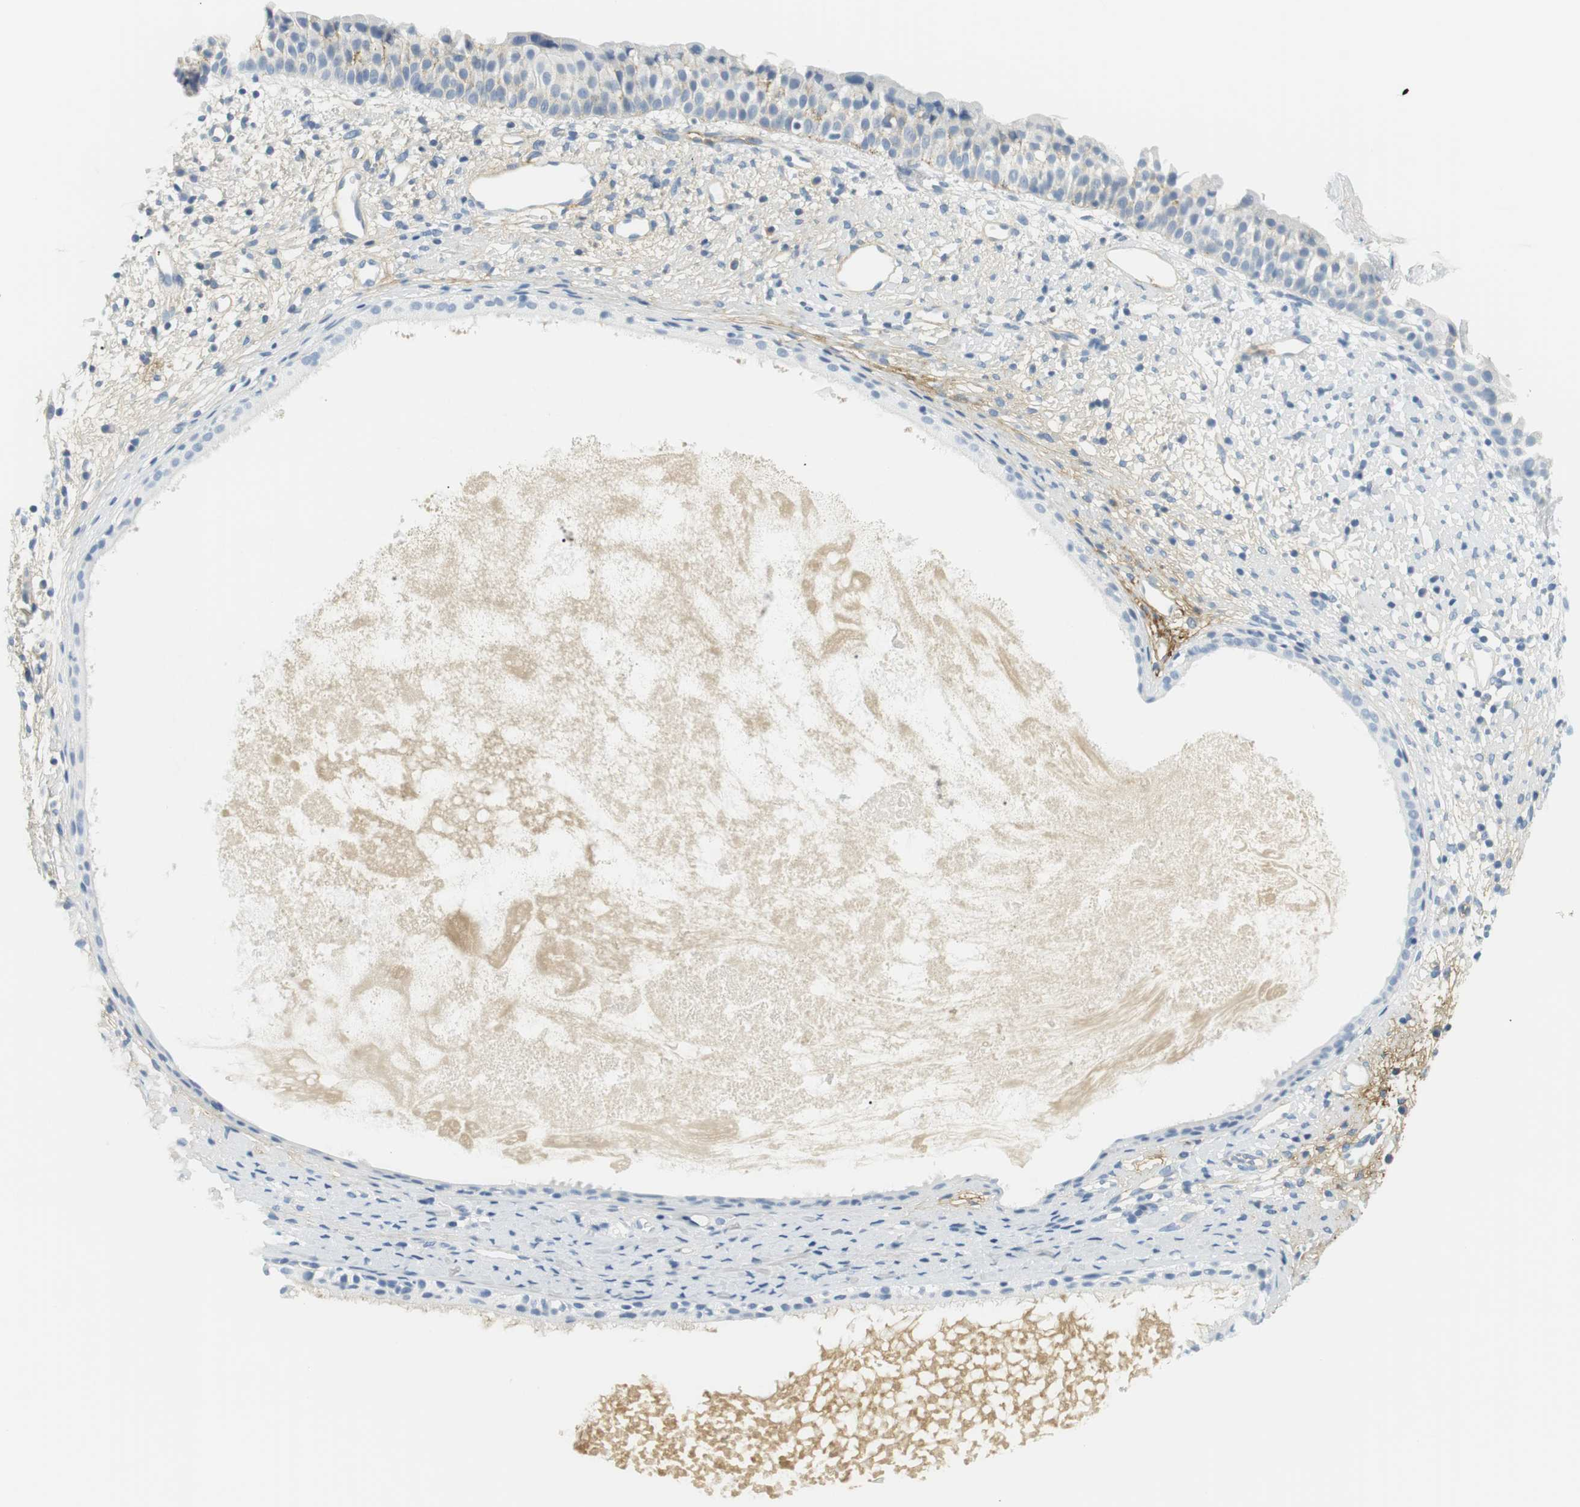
{"staining": {"intensity": "weak", "quantity": "<25%", "location": "cytoplasmic/membranous"}, "tissue": "nasopharynx", "cell_type": "Respiratory epithelial cells", "image_type": "normal", "snomed": [{"axis": "morphology", "description": "Normal tissue, NOS"}, {"axis": "topography", "description": "Nasopharynx"}], "caption": "The immunohistochemistry micrograph has no significant expression in respiratory epithelial cells of nasopharynx.", "gene": "APOB", "patient": {"sex": "male", "age": 22}}